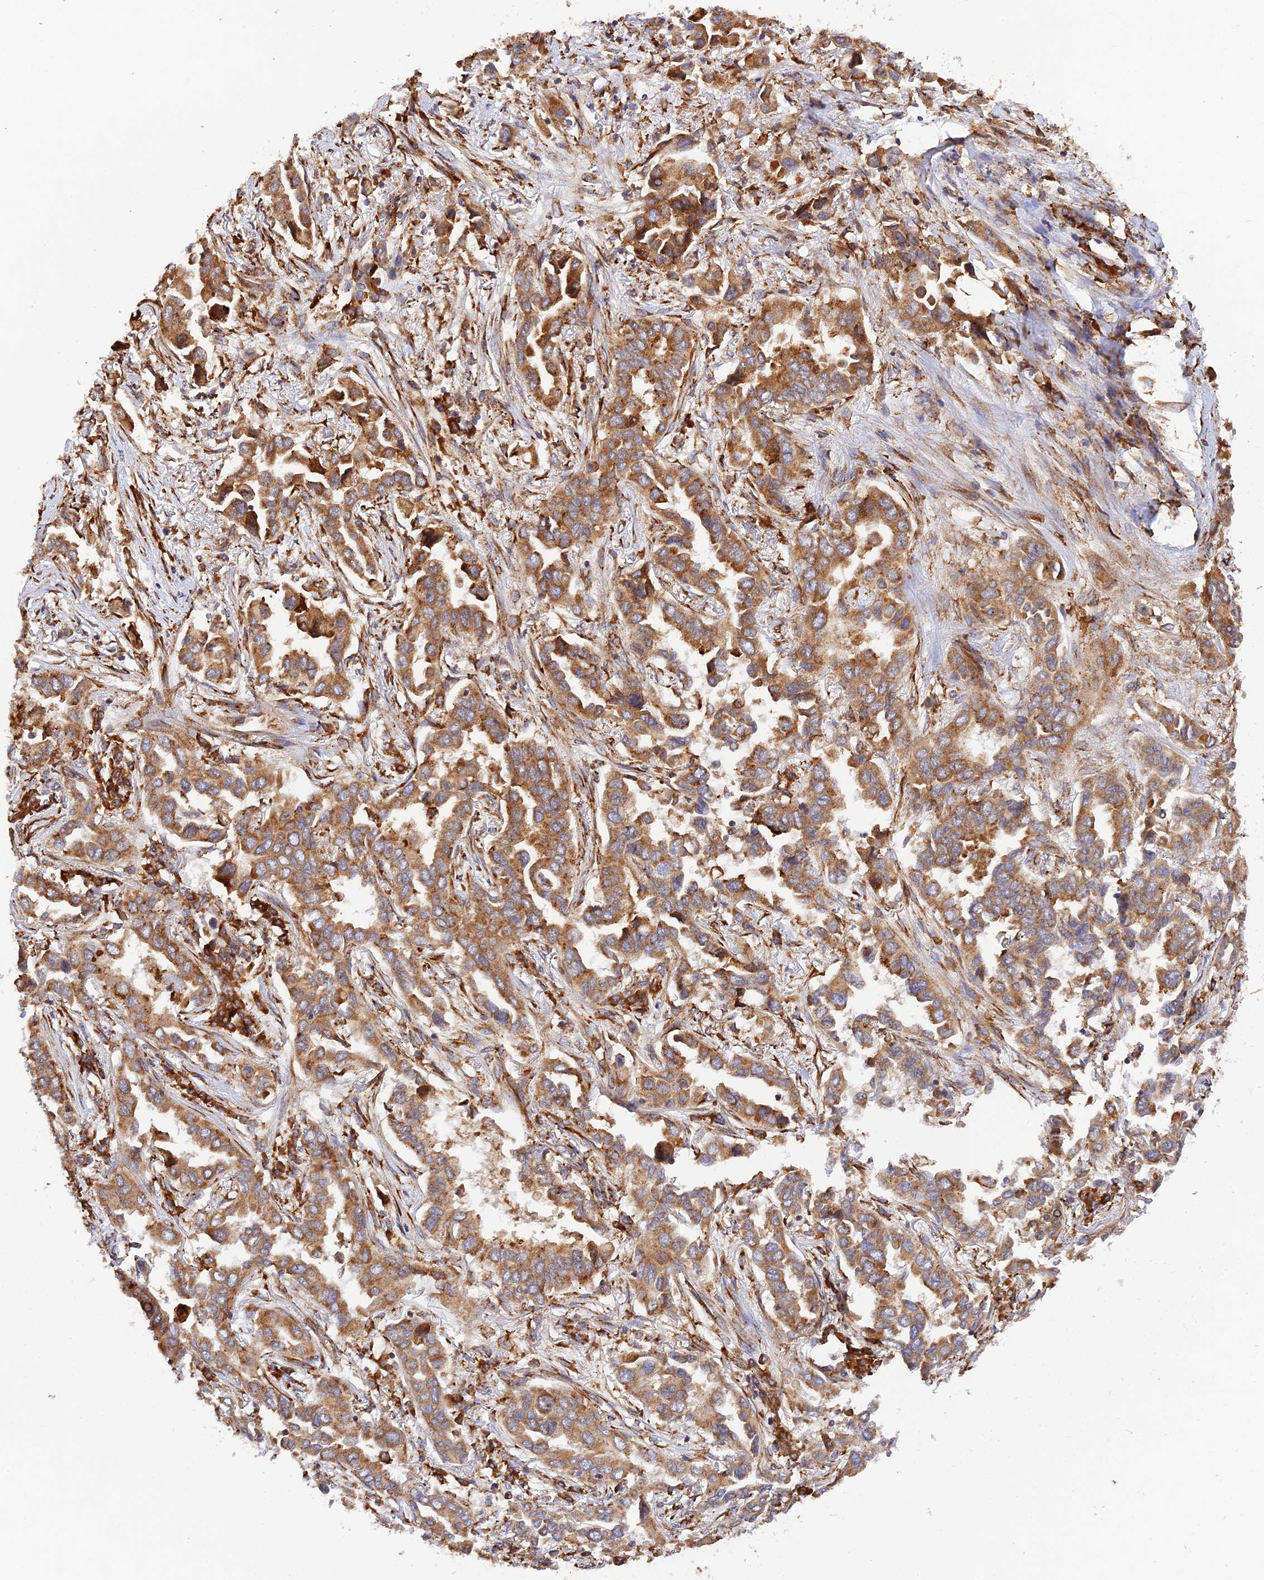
{"staining": {"intensity": "moderate", "quantity": ">75%", "location": "cytoplasmic/membranous"}, "tissue": "lung cancer", "cell_type": "Tumor cells", "image_type": "cancer", "snomed": [{"axis": "morphology", "description": "Adenocarcinoma, NOS"}, {"axis": "topography", "description": "Lung"}], "caption": "A medium amount of moderate cytoplasmic/membranous expression is seen in approximately >75% of tumor cells in adenocarcinoma (lung) tissue. Nuclei are stained in blue.", "gene": "RPL5", "patient": {"sex": "female", "age": 76}}